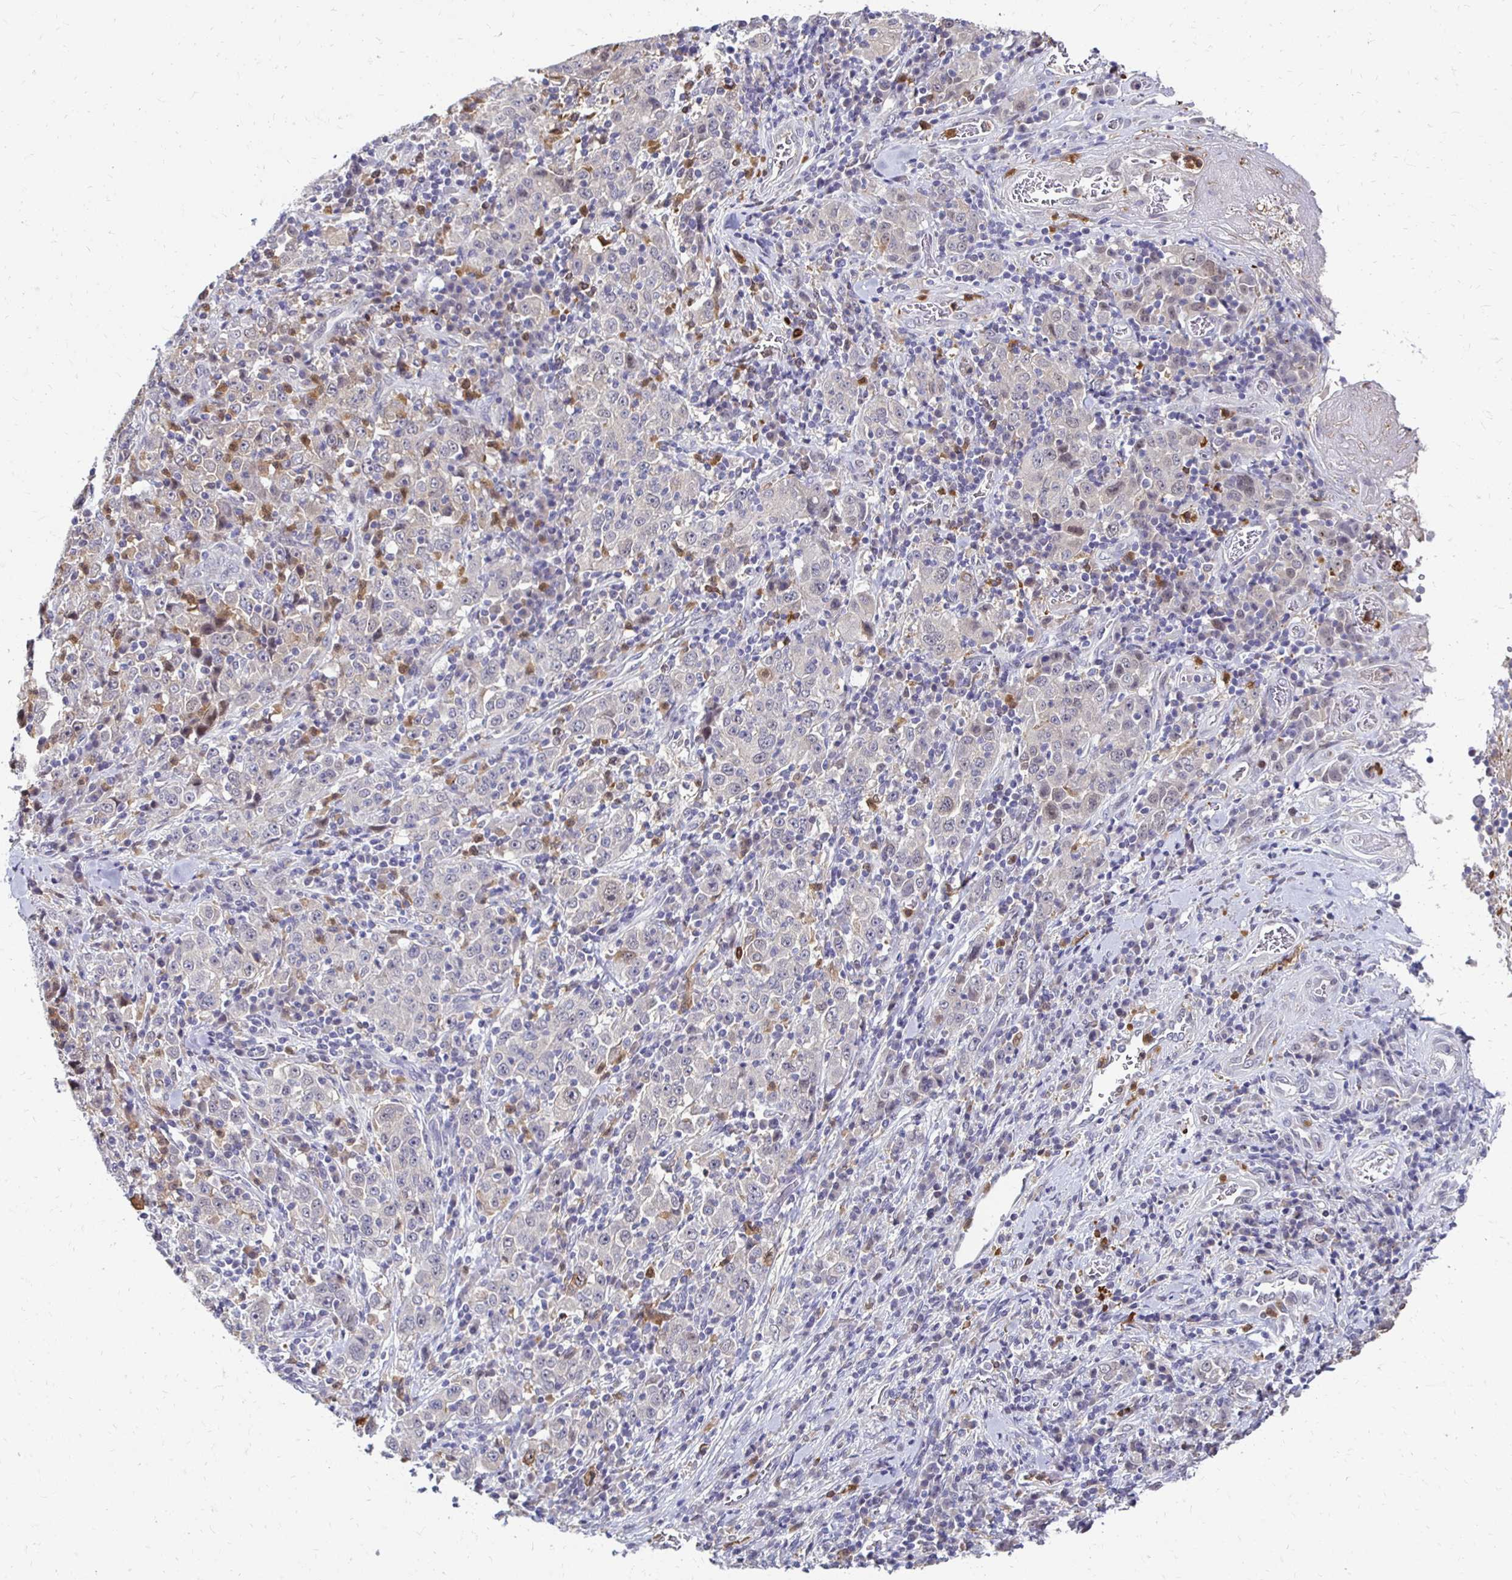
{"staining": {"intensity": "negative", "quantity": "none", "location": "none"}, "tissue": "stomach cancer", "cell_type": "Tumor cells", "image_type": "cancer", "snomed": [{"axis": "morphology", "description": "Normal tissue, NOS"}, {"axis": "morphology", "description": "Adenocarcinoma, NOS"}, {"axis": "topography", "description": "Stomach, upper"}, {"axis": "topography", "description": "Stomach"}], "caption": "The IHC histopathology image has no significant staining in tumor cells of adenocarcinoma (stomach) tissue. The staining is performed using DAB (3,3'-diaminobenzidine) brown chromogen with nuclei counter-stained in using hematoxylin.", "gene": "PADI2", "patient": {"sex": "male", "age": 59}}